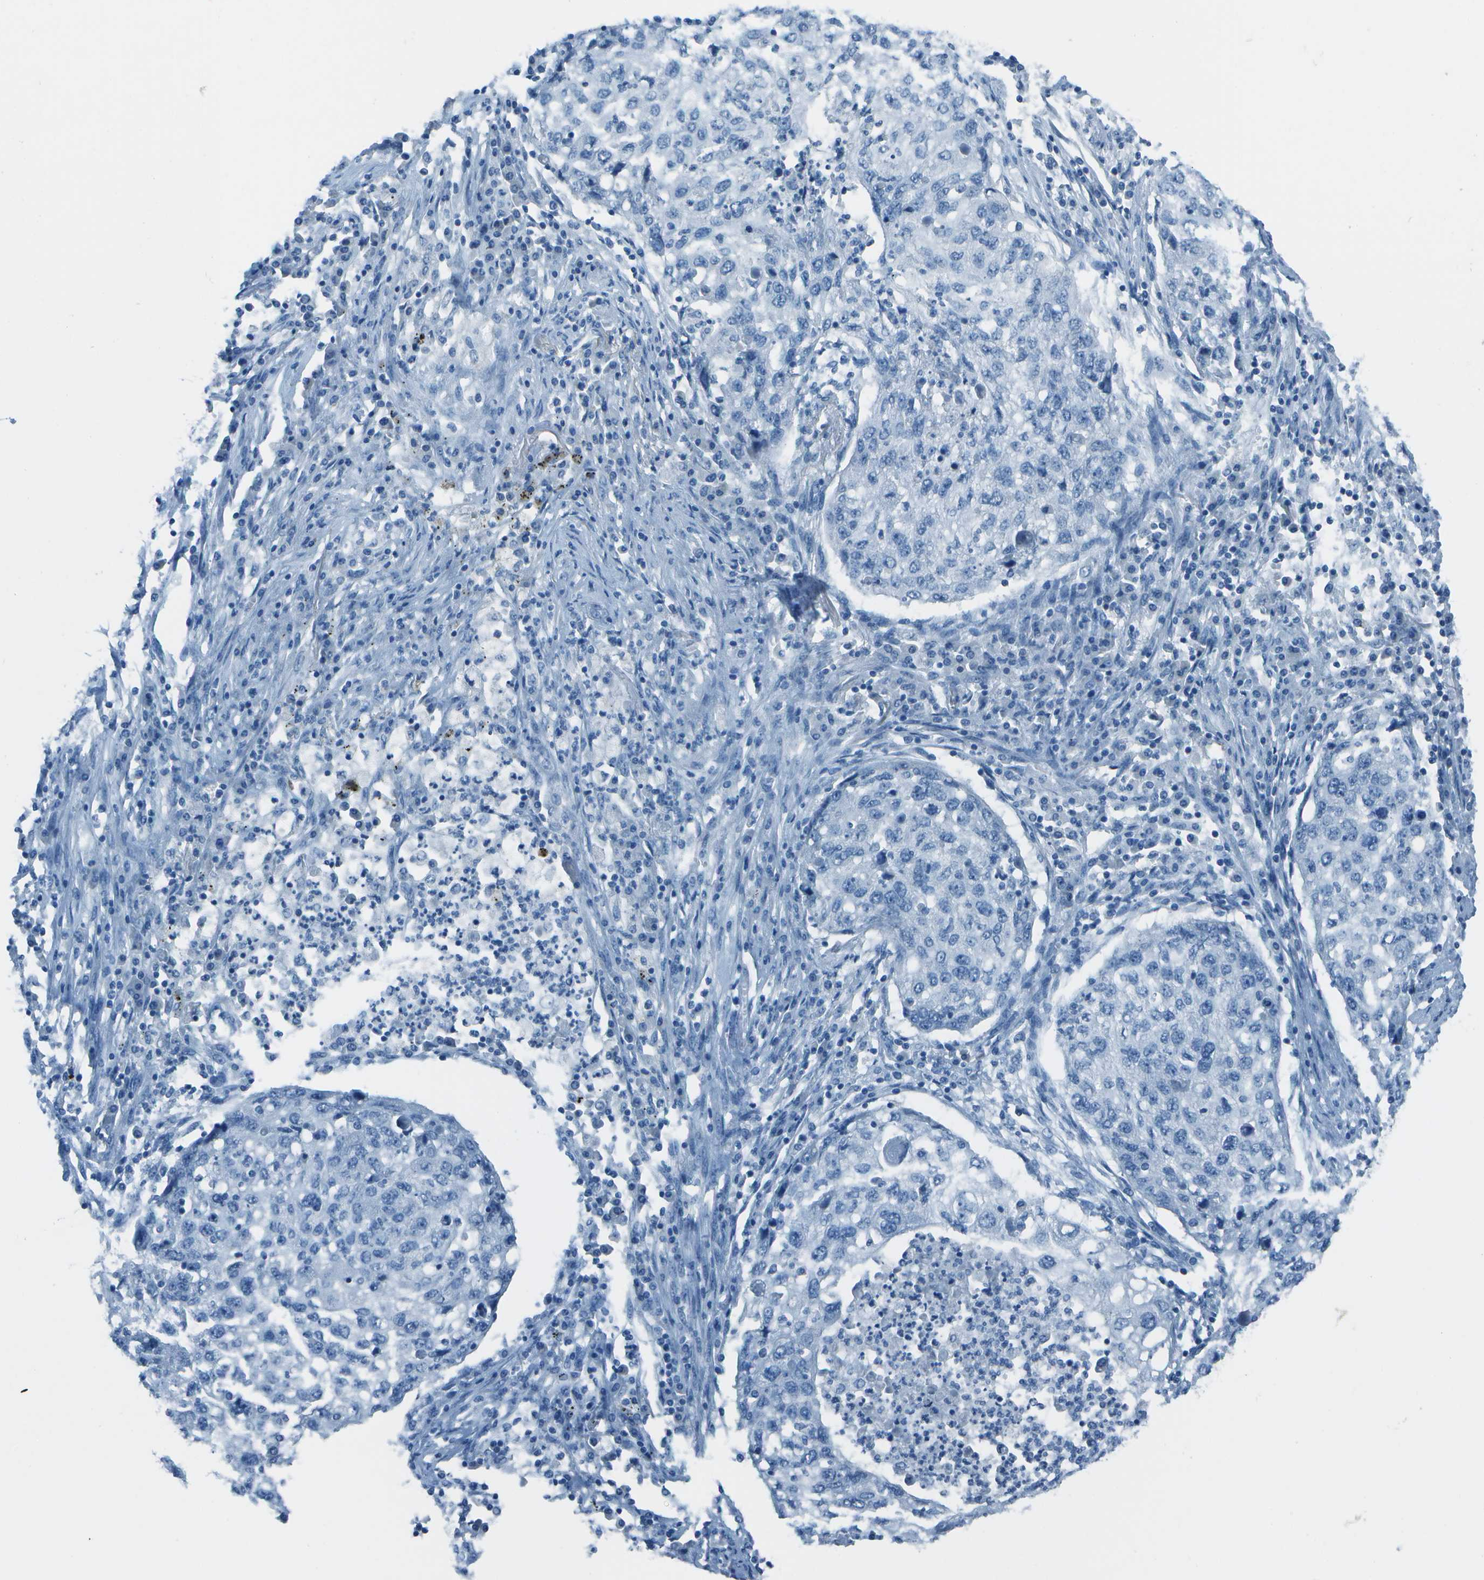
{"staining": {"intensity": "negative", "quantity": "none", "location": "none"}, "tissue": "lung cancer", "cell_type": "Tumor cells", "image_type": "cancer", "snomed": [{"axis": "morphology", "description": "Squamous cell carcinoma, NOS"}, {"axis": "topography", "description": "Lung"}], "caption": "The histopathology image displays no significant positivity in tumor cells of lung cancer. (Stains: DAB (3,3'-diaminobenzidine) immunohistochemistry with hematoxylin counter stain, Microscopy: brightfield microscopy at high magnification).", "gene": "FGF1", "patient": {"sex": "female", "age": 63}}